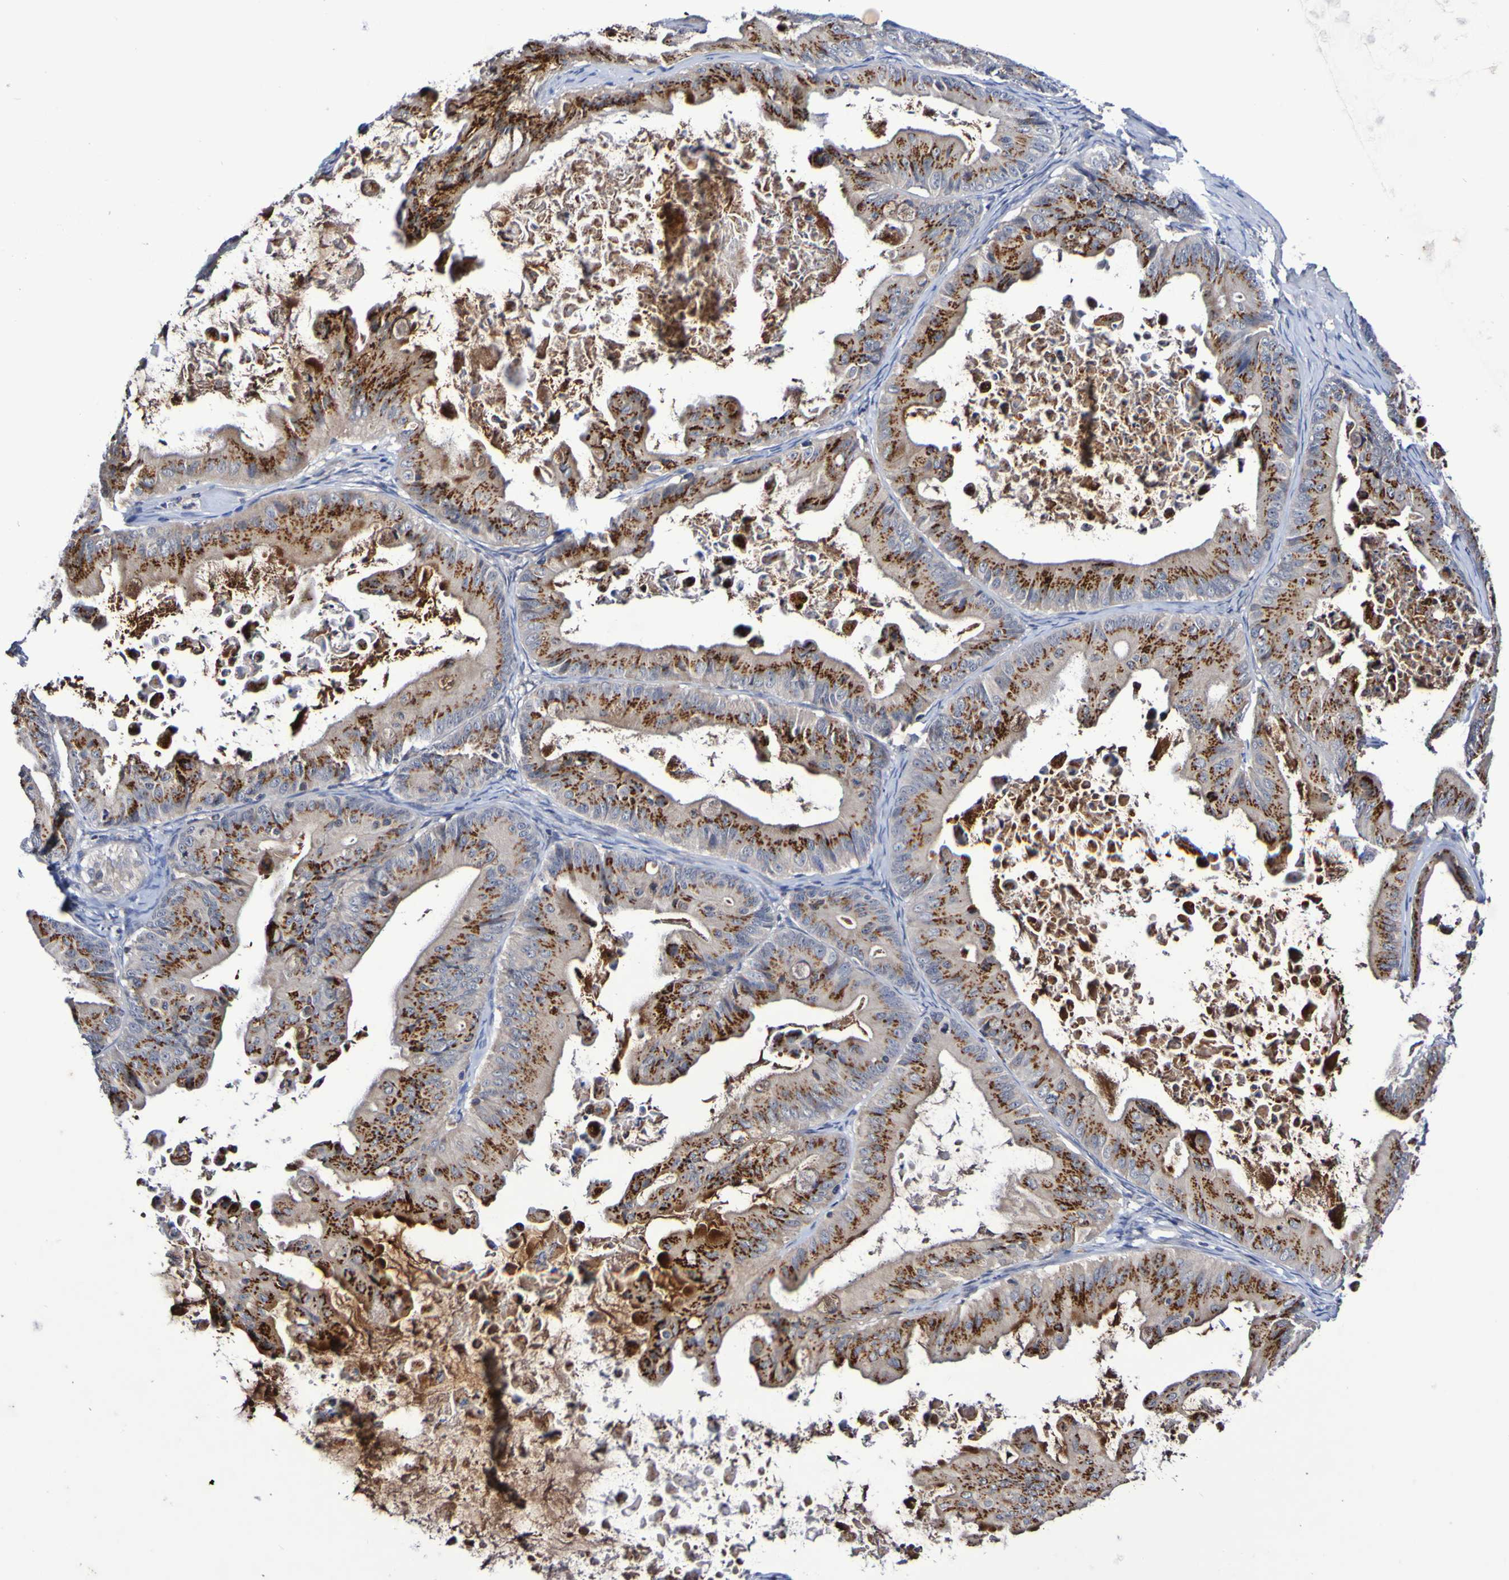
{"staining": {"intensity": "strong", "quantity": ">75%", "location": "cytoplasmic/membranous"}, "tissue": "ovarian cancer", "cell_type": "Tumor cells", "image_type": "cancer", "snomed": [{"axis": "morphology", "description": "Cystadenocarcinoma, mucinous, NOS"}, {"axis": "topography", "description": "Ovary"}], "caption": "This image exhibits immunohistochemistry staining of human ovarian mucinous cystadenocarcinoma, with high strong cytoplasmic/membranous expression in approximately >75% of tumor cells.", "gene": "PTP4A2", "patient": {"sex": "female", "age": 37}}